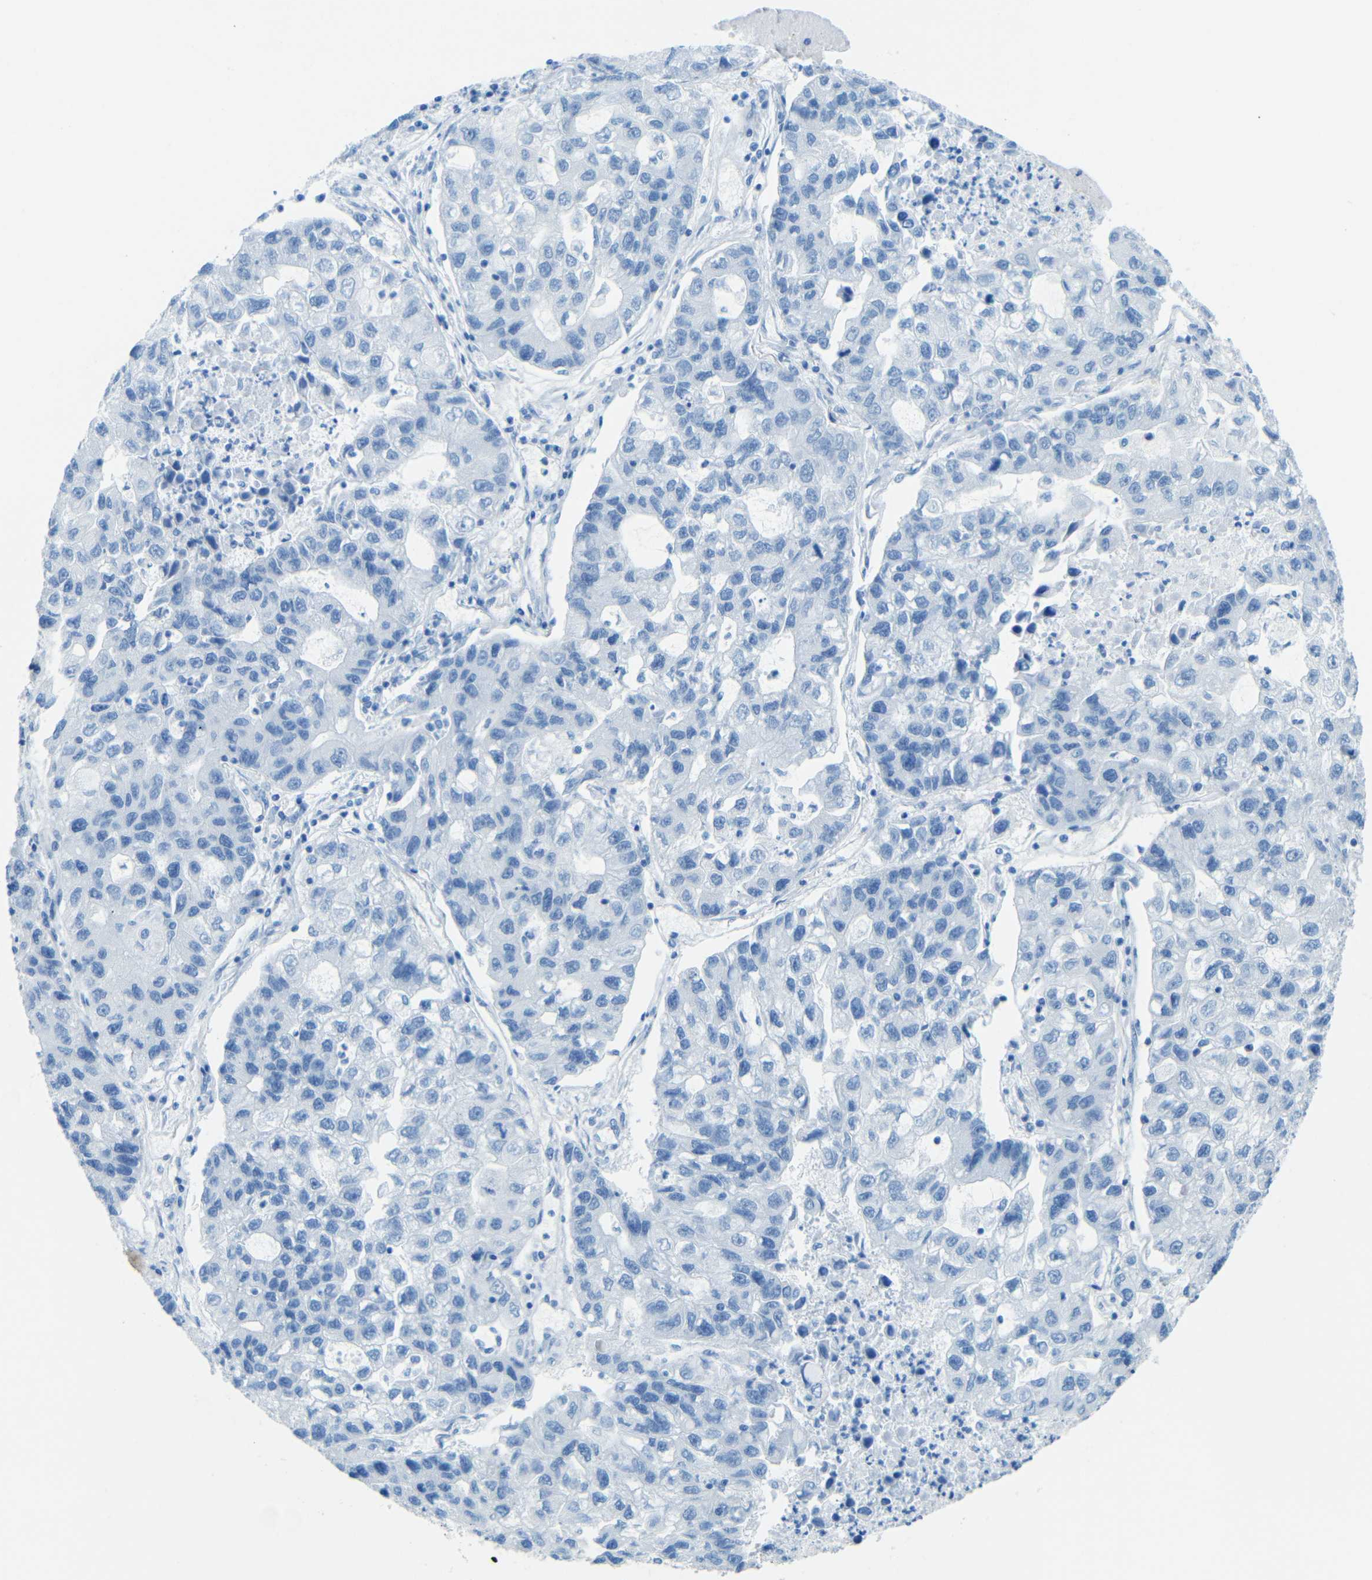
{"staining": {"intensity": "negative", "quantity": "none", "location": "none"}, "tissue": "lung cancer", "cell_type": "Tumor cells", "image_type": "cancer", "snomed": [{"axis": "morphology", "description": "Adenocarcinoma, NOS"}, {"axis": "topography", "description": "Lung"}], "caption": "Immunohistochemistry photomicrograph of neoplastic tissue: human lung adenocarcinoma stained with DAB (3,3'-diaminobenzidine) demonstrates no significant protein positivity in tumor cells.", "gene": "TUBB4B", "patient": {"sex": "female", "age": 51}}